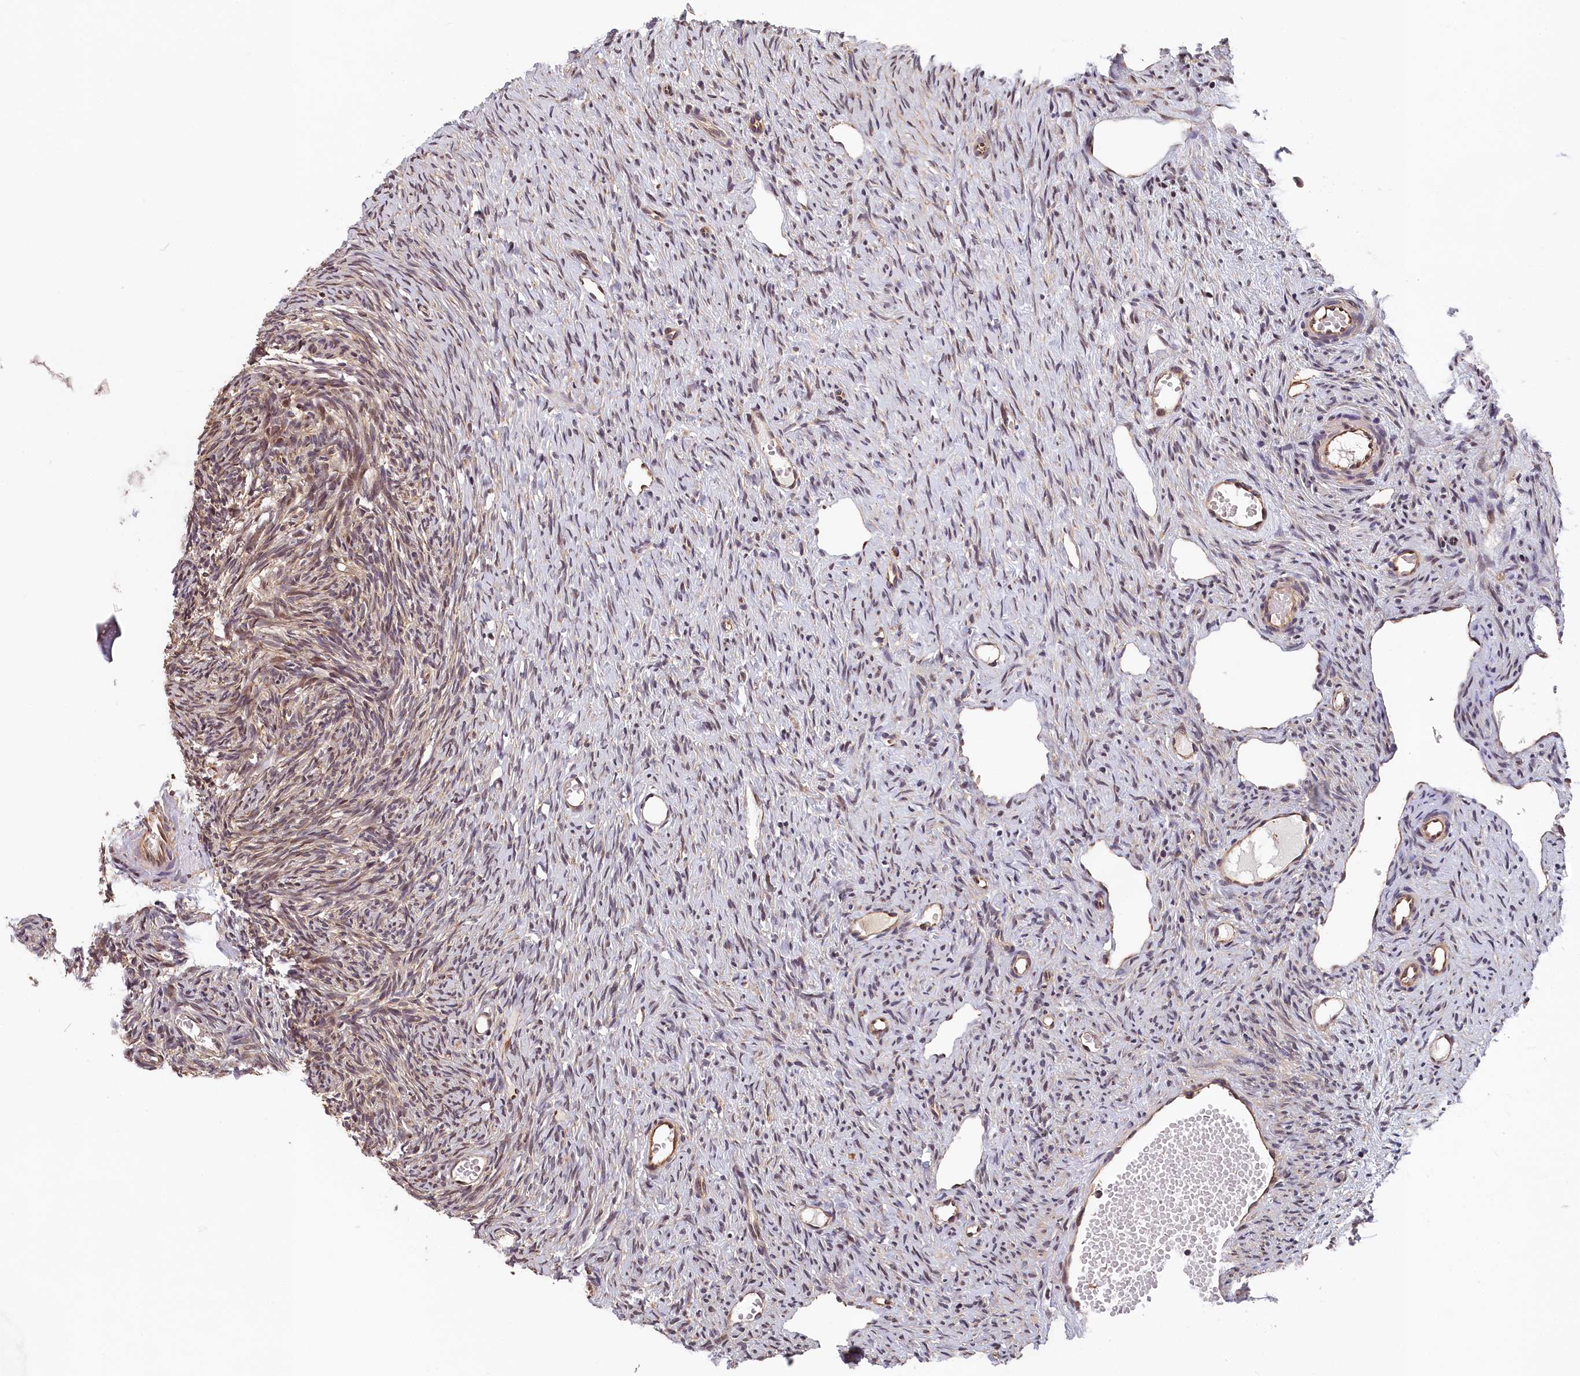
{"staining": {"intensity": "weak", "quantity": "25%-75%", "location": "cytoplasmic/membranous,nuclear"}, "tissue": "ovary", "cell_type": "Follicle cells", "image_type": "normal", "snomed": [{"axis": "morphology", "description": "Normal tissue, NOS"}, {"axis": "topography", "description": "Ovary"}], "caption": "Follicle cells display low levels of weak cytoplasmic/membranous,nuclear expression in approximately 25%-75% of cells in normal ovary. (brown staining indicates protein expression, while blue staining denotes nuclei).", "gene": "TMEM116", "patient": {"sex": "female", "age": 51}}